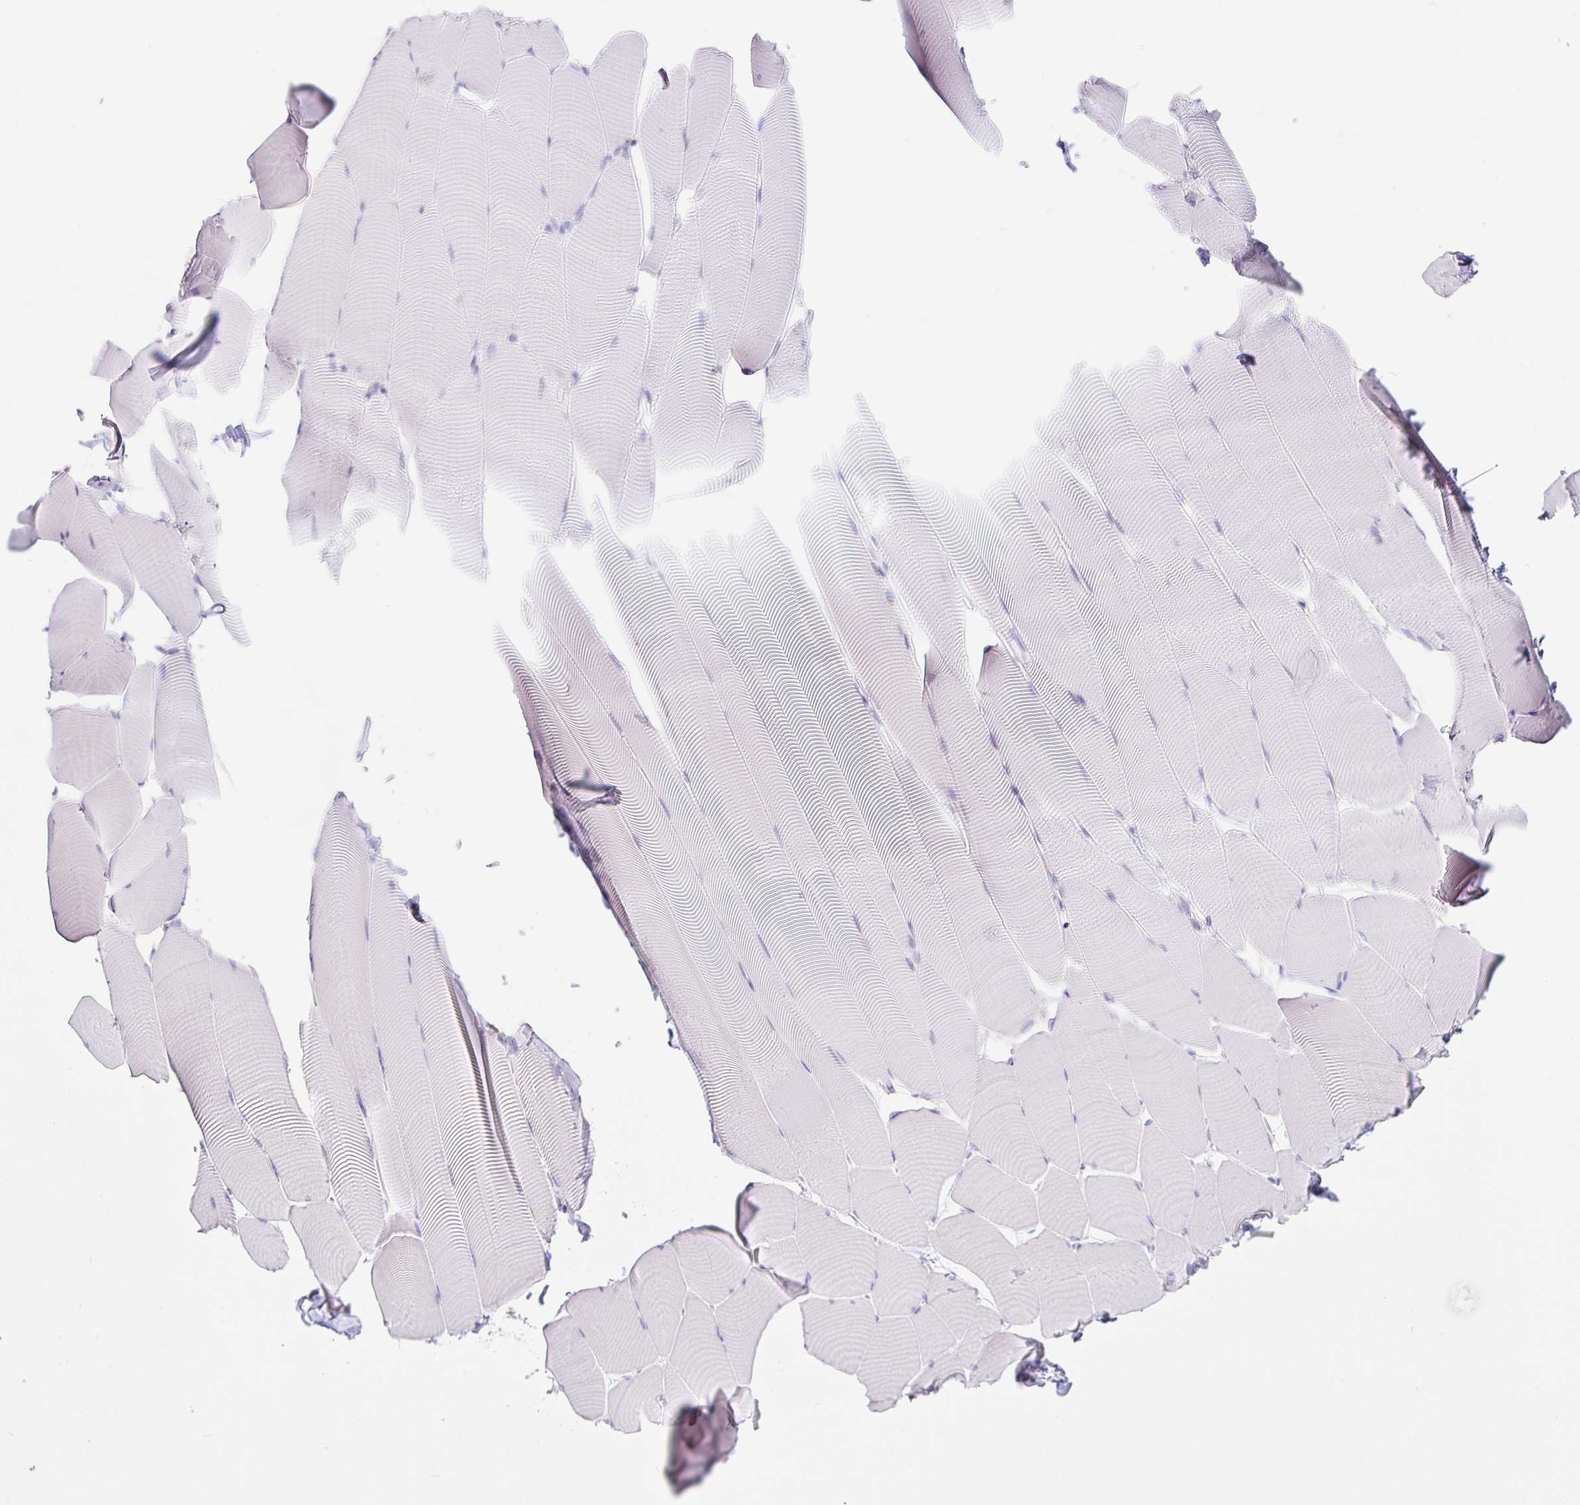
{"staining": {"intensity": "negative", "quantity": "none", "location": "none"}, "tissue": "skeletal muscle", "cell_type": "Myocytes", "image_type": "normal", "snomed": [{"axis": "morphology", "description": "Normal tissue, NOS"}, {"axis": "topography", "description": "Skeletal muscle"}], "caption": "IHC of unremarkable human skeletal muscle displays no expression in myocytes.", "gene": "DKK4", "patient": {"sex": "male", "age": 25}}